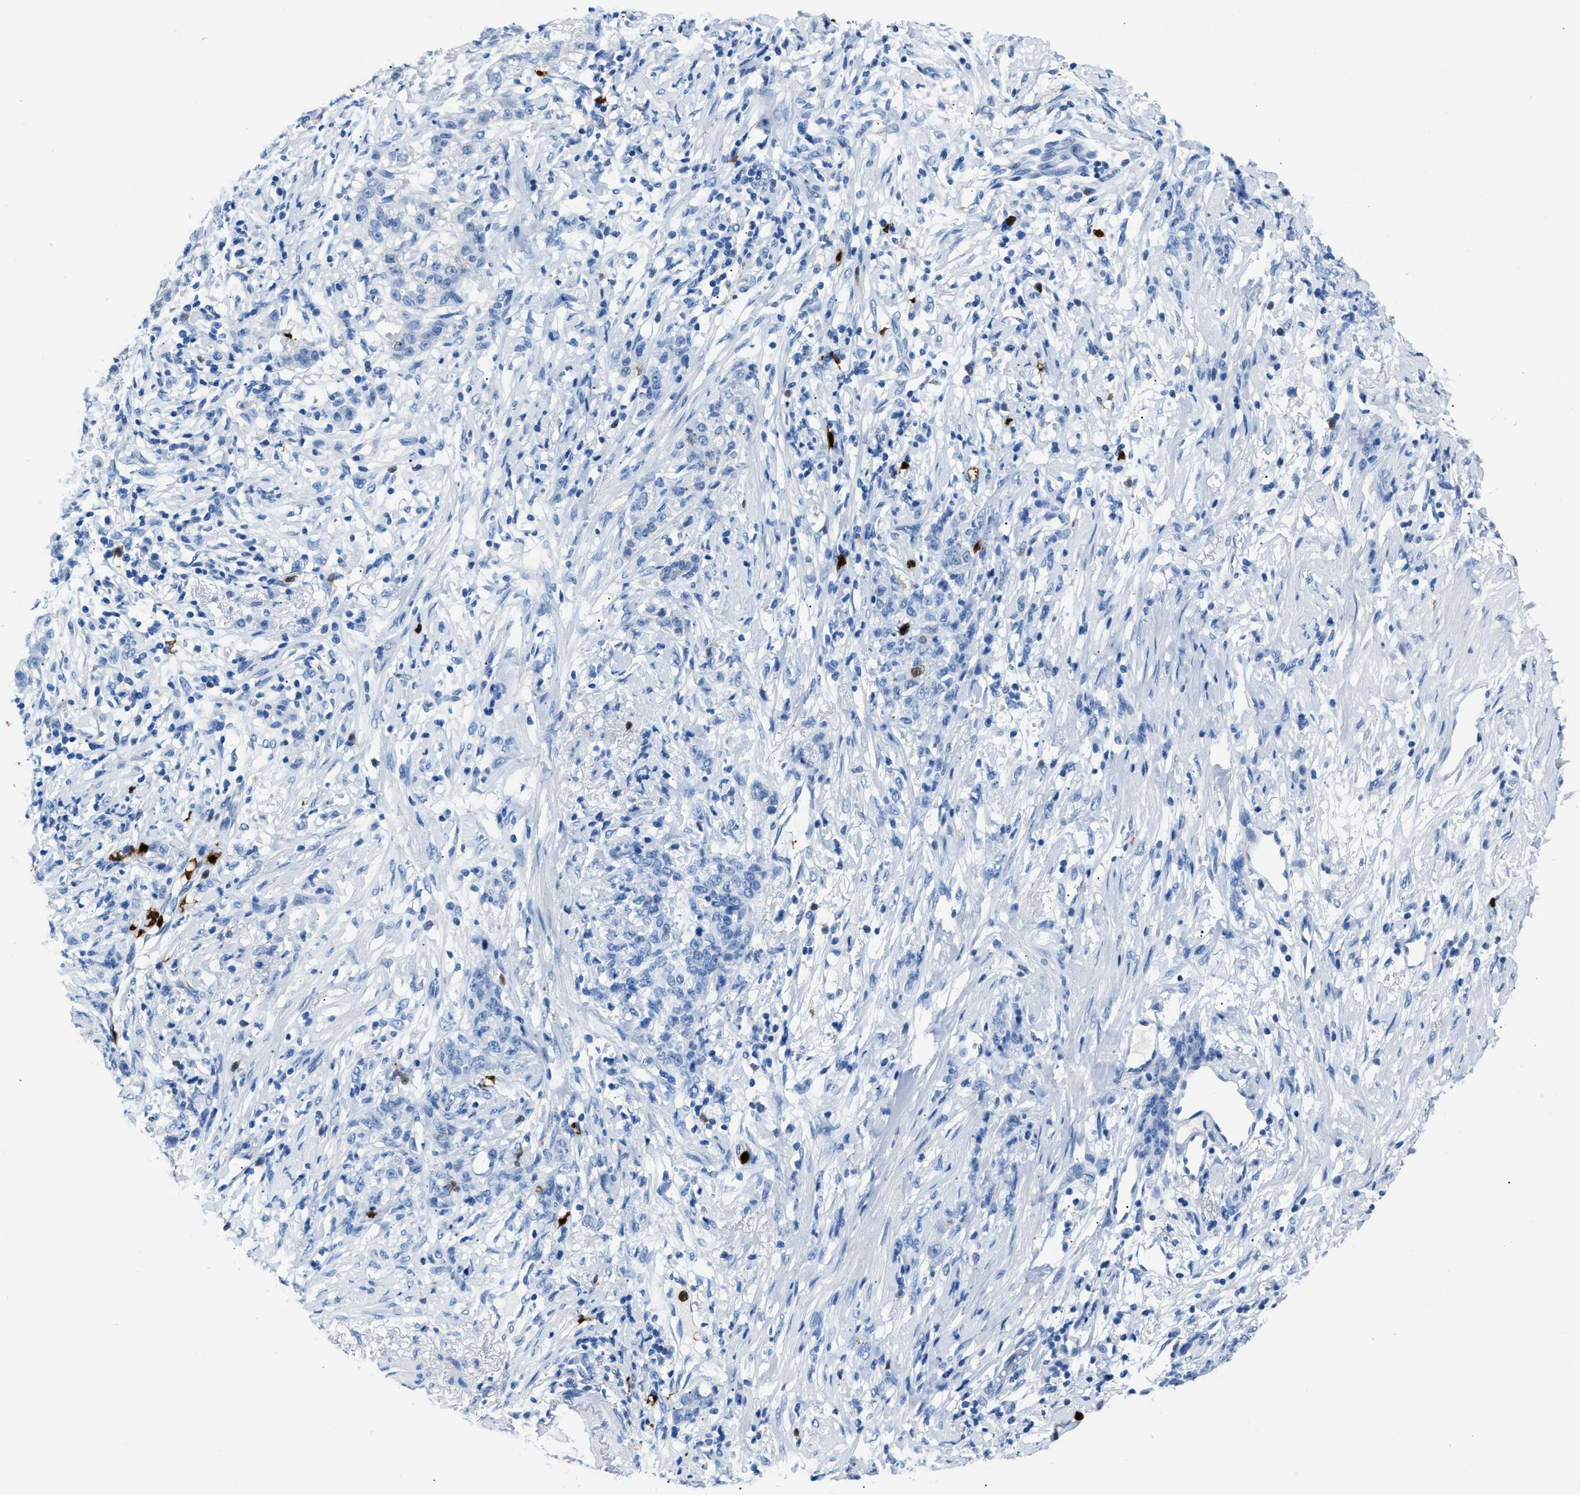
{"staining": {"intensity": "negative", "quantity": "none", "location": "none"}, "tissue": "stomach cancer", "cell_type": "Tumor cells", "image_type": "cancer", "snomed": [{"axis": "morphology", "description": "Adenocarcinoma, NOS"}, {"axis": "topography", "description": "Stomach, lower"}], "caption": "Immunohistochemistry (IHC) of adenocarcinoma (stomach) shows no positivity in tumor cells.", "gene": "S100P", "patient": {"sex": "male", "age": 88}}